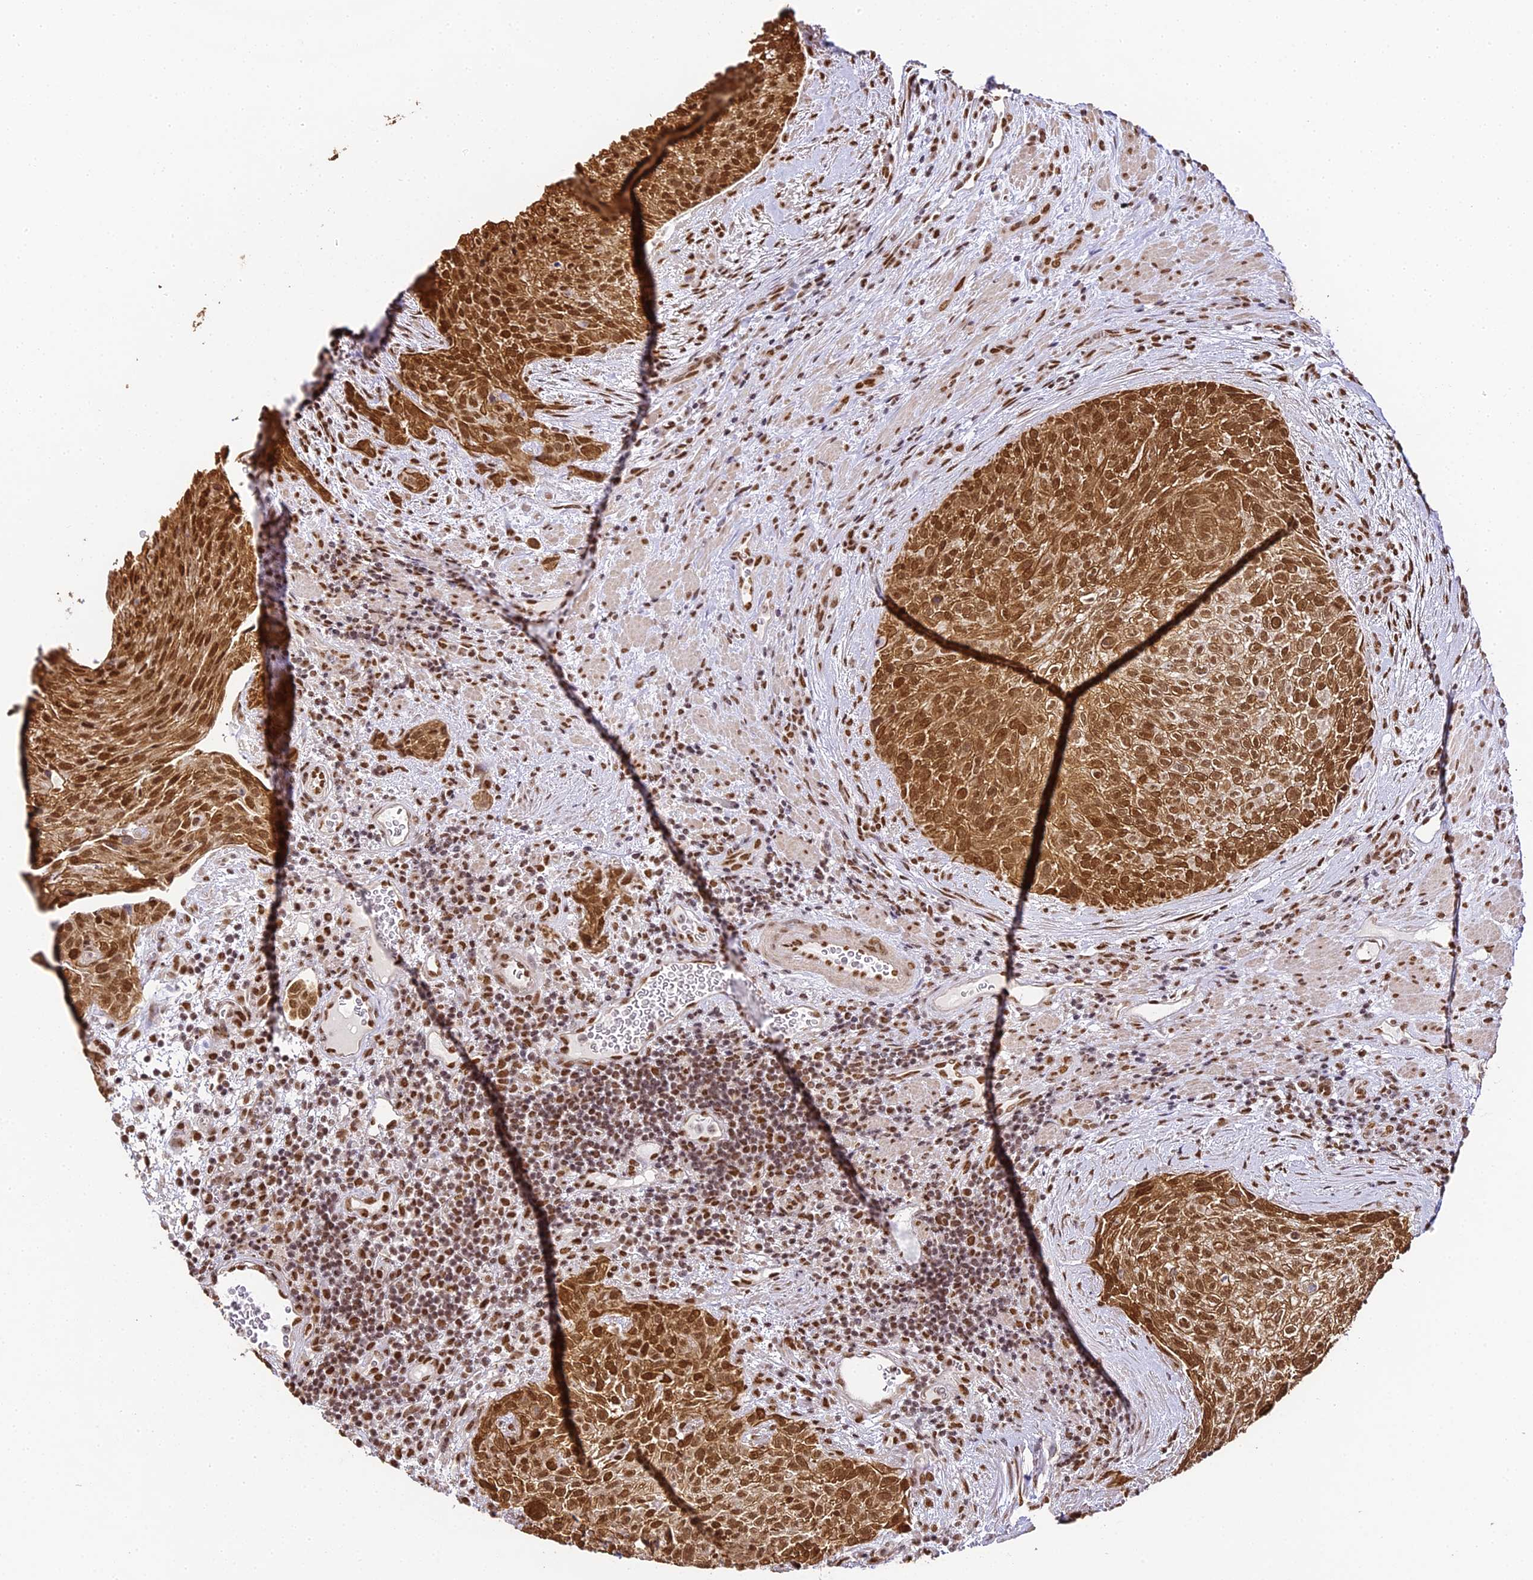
{"staining": {"intensity": "strong", "quantity": ">75%", "location": "cytoplasmic/membranous,nuclear"}, "tissue": "urothelial cancer", "cell_type": "Tumor cells", "image_type": "cancer", "snomed": [{"axis": "morphology", "description": "Normal tissue, NOS"}, {"axis": "morphology", "description": "Urothelial carcinoma, NOS"}, {"axis": "topography", "description": "Urinary bladder"}, {"axis": "topography", "description": "Peripheral nerve tissue"}], "caption": "Brown immunohistochemical staining in transitional cell carcinoma displays strong cytoplasmic/membranous and nuclear staining in about >75% of tumor cells. (DAB IHC with brightfield microscopy, high magnification).", "gene": "HNRNPA1", "patient": {"sex": "male", "age": 35}}